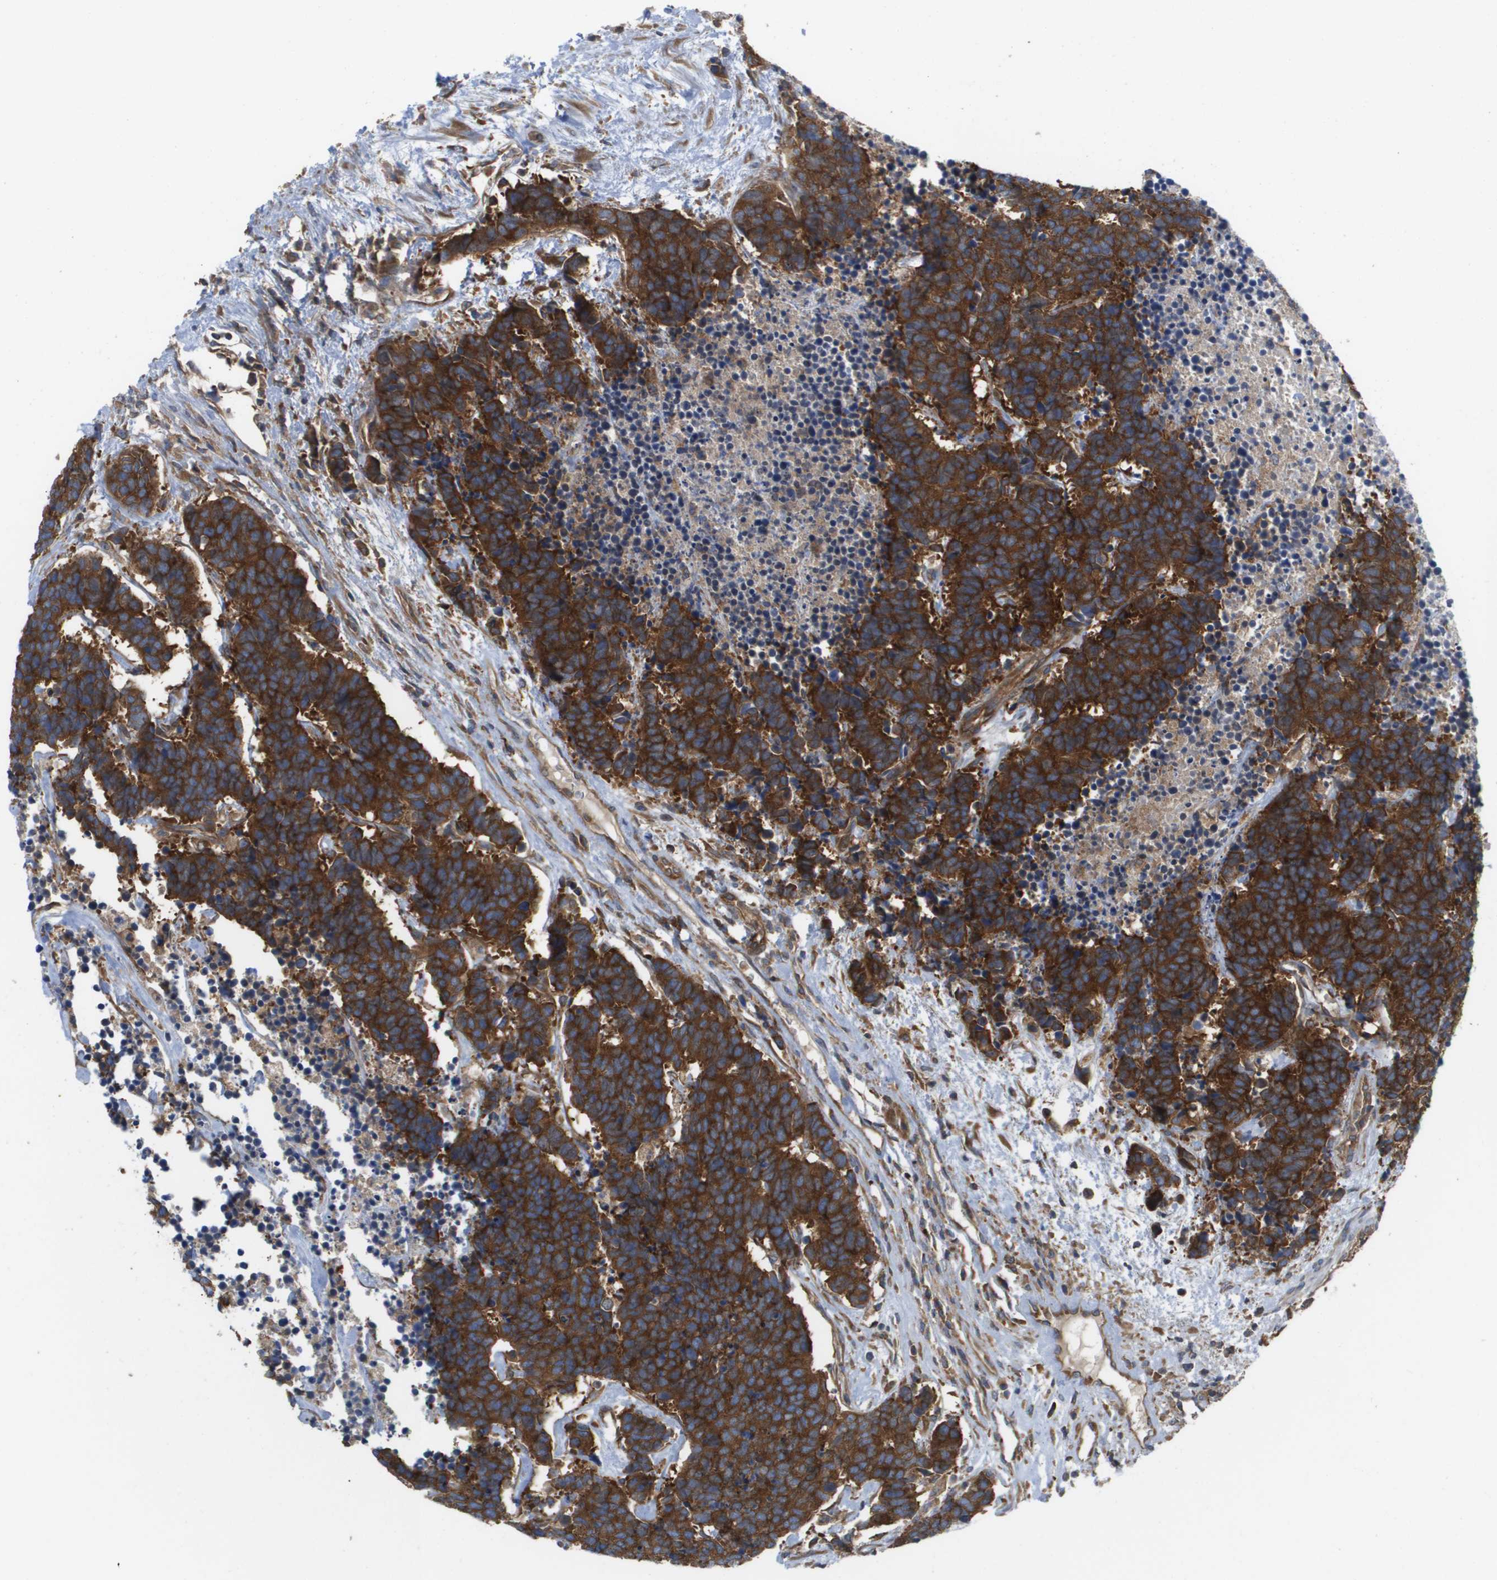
{"staining": {"intensity": "strong", "quantity": ">75%", "location": "cytoplasmic/membranous"}, "tissue": "carcinoid", "cell_type": "Tumor cells", "image_type": "cancer", "snomed": [{"axis": "morphology", "description": "Carcinoma, NOS"}, {"axis": "morphology", "description": "Carcinoid, malignant, NOS"}, {"axis": "topography", "description": "Urinary bladder"}], "caption": "There is high levels of strong cytoplasmic/membranous expression in tumor cells of carcinoma, as demonstrated by immunohistochemical staining (brown color).", "gene": "EIF4G2", "patient": {"sex": "male", "age": 57}}